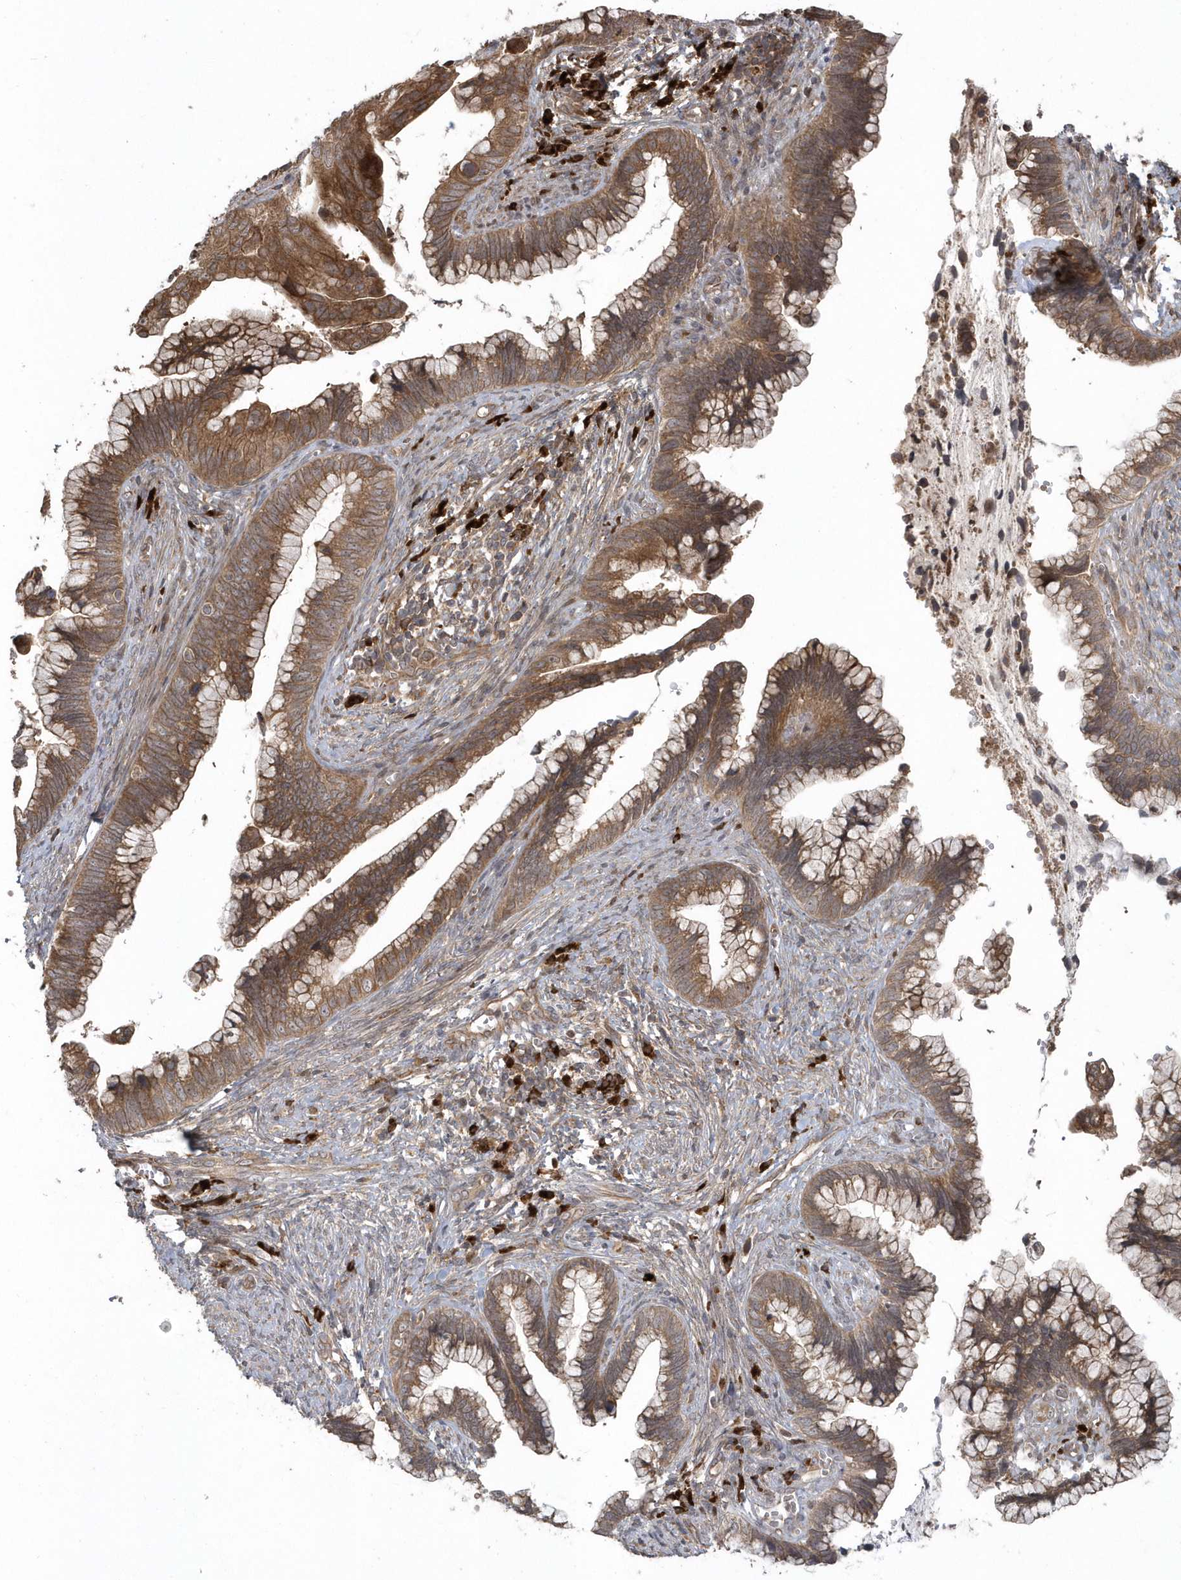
{"staining": {"intensity": "moderate", "quantity": ">75%", "location": "cytoplasmic/membranous"}, "tissue": "cervical cancer", "cell_type": "Tumor cells", "image_type": "cancer", "snomed": [{"axis": "morphology", "description": "Adenocarcinoma, NOS"}, {"axis": "topography", "description": "Cervix"}], "caption": "Moderate cytoplasmic/membranous staining is present in approximately >75% of tumor cells in cervical adenocarcinoma.", "gene": "HERPUD1", "patient": {"sex": "female", "age": 44}}